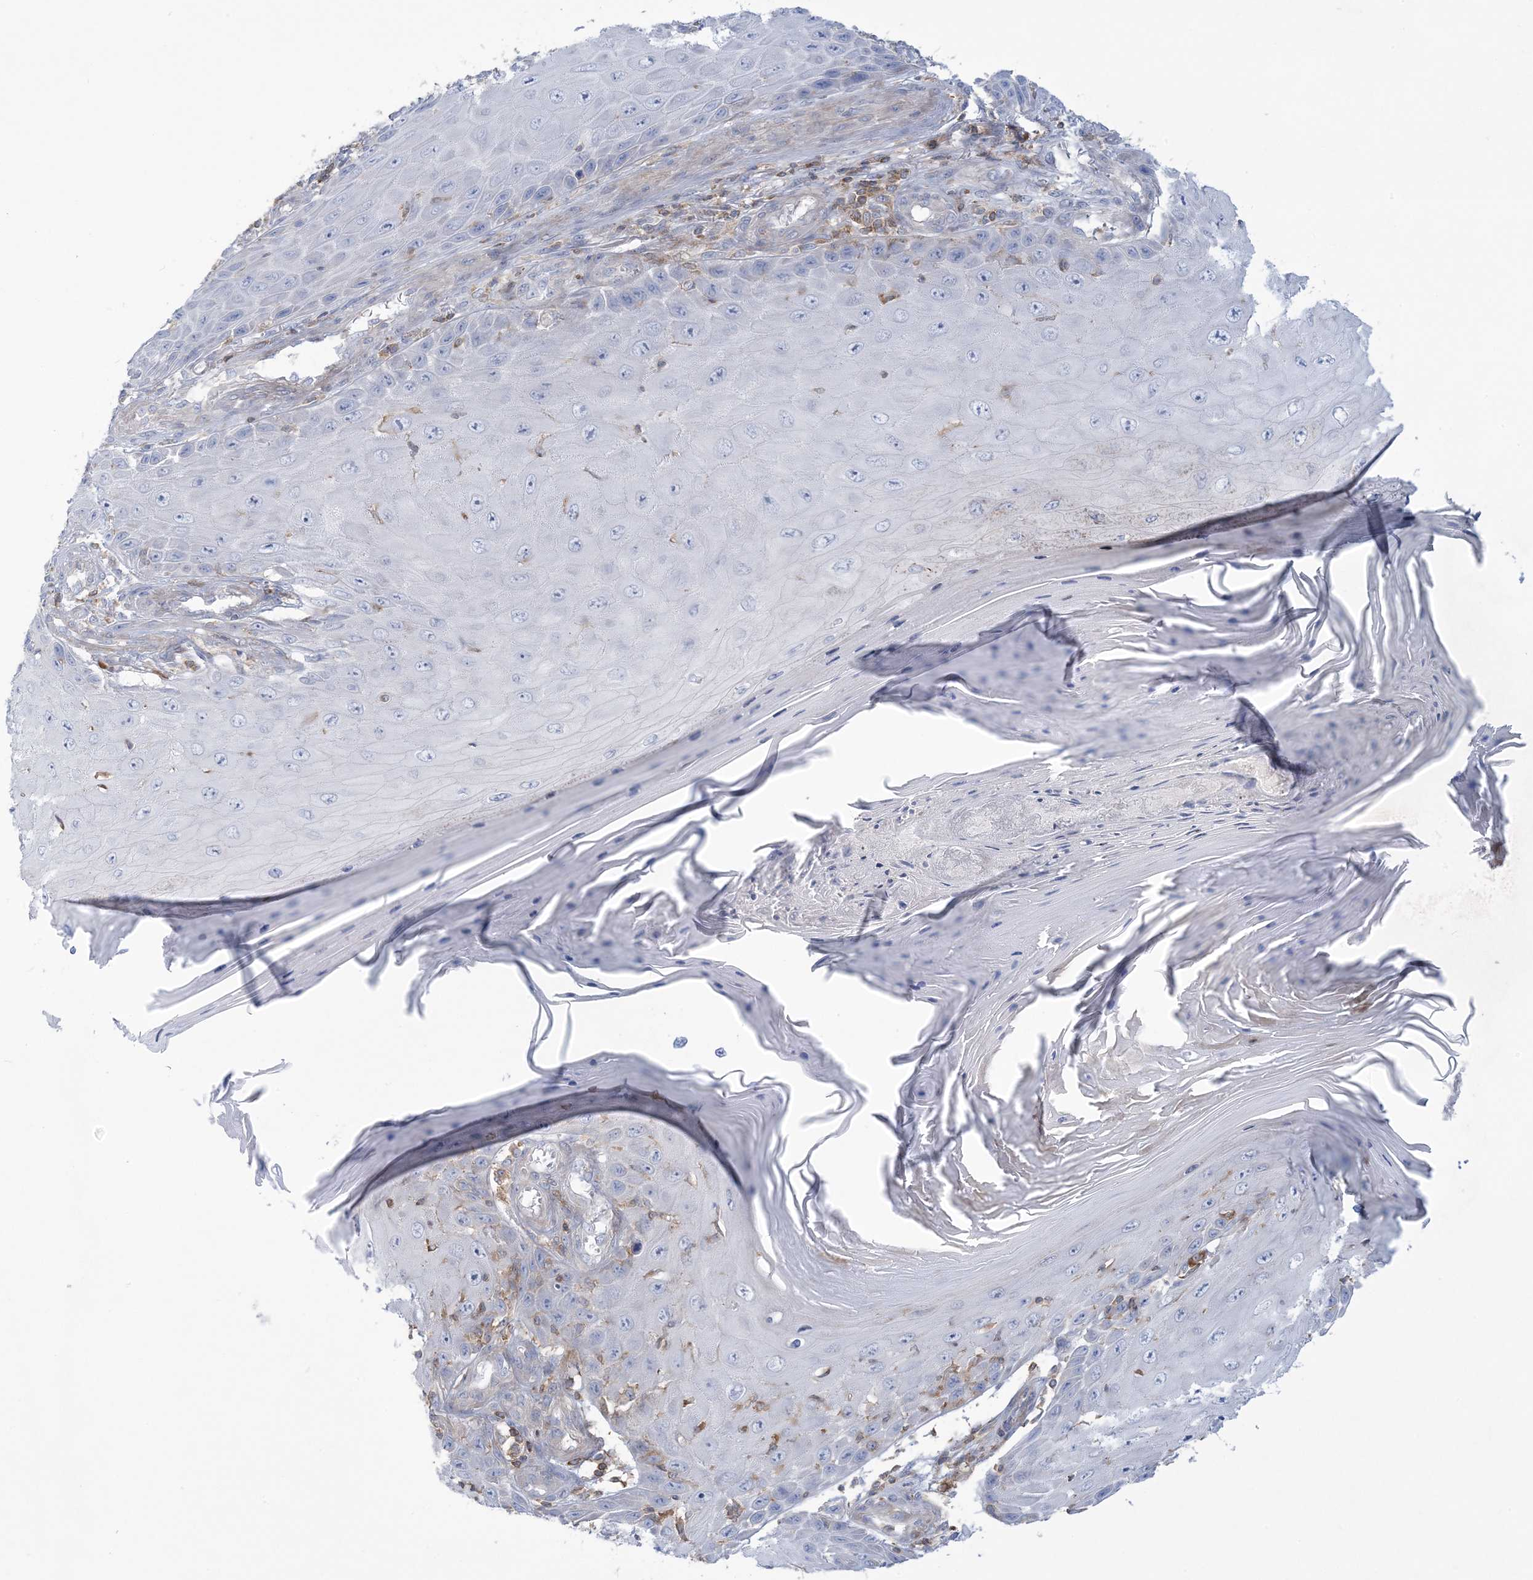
{"staining": {"intensity": "negative", "quantity": "none", "location": "none"}, "tissue": "skin cancer", "cell_type": "Tumor cells", "image_type": "cancer", "snomed": [{"axis": "morphology", "description": "Squamous cell carcinoma, NOS"}, {"axis": "topography", "description": "Skin"}], "caption": "The photomicrograph reveals no staining of tumor cells in skin squamous cell carcinoma. (Immunohistochemistry (ihc), brightfield microscopy, high magnification).", "gene": "ARHGAP30", "patient": {"sex": "female", "age": 73}}